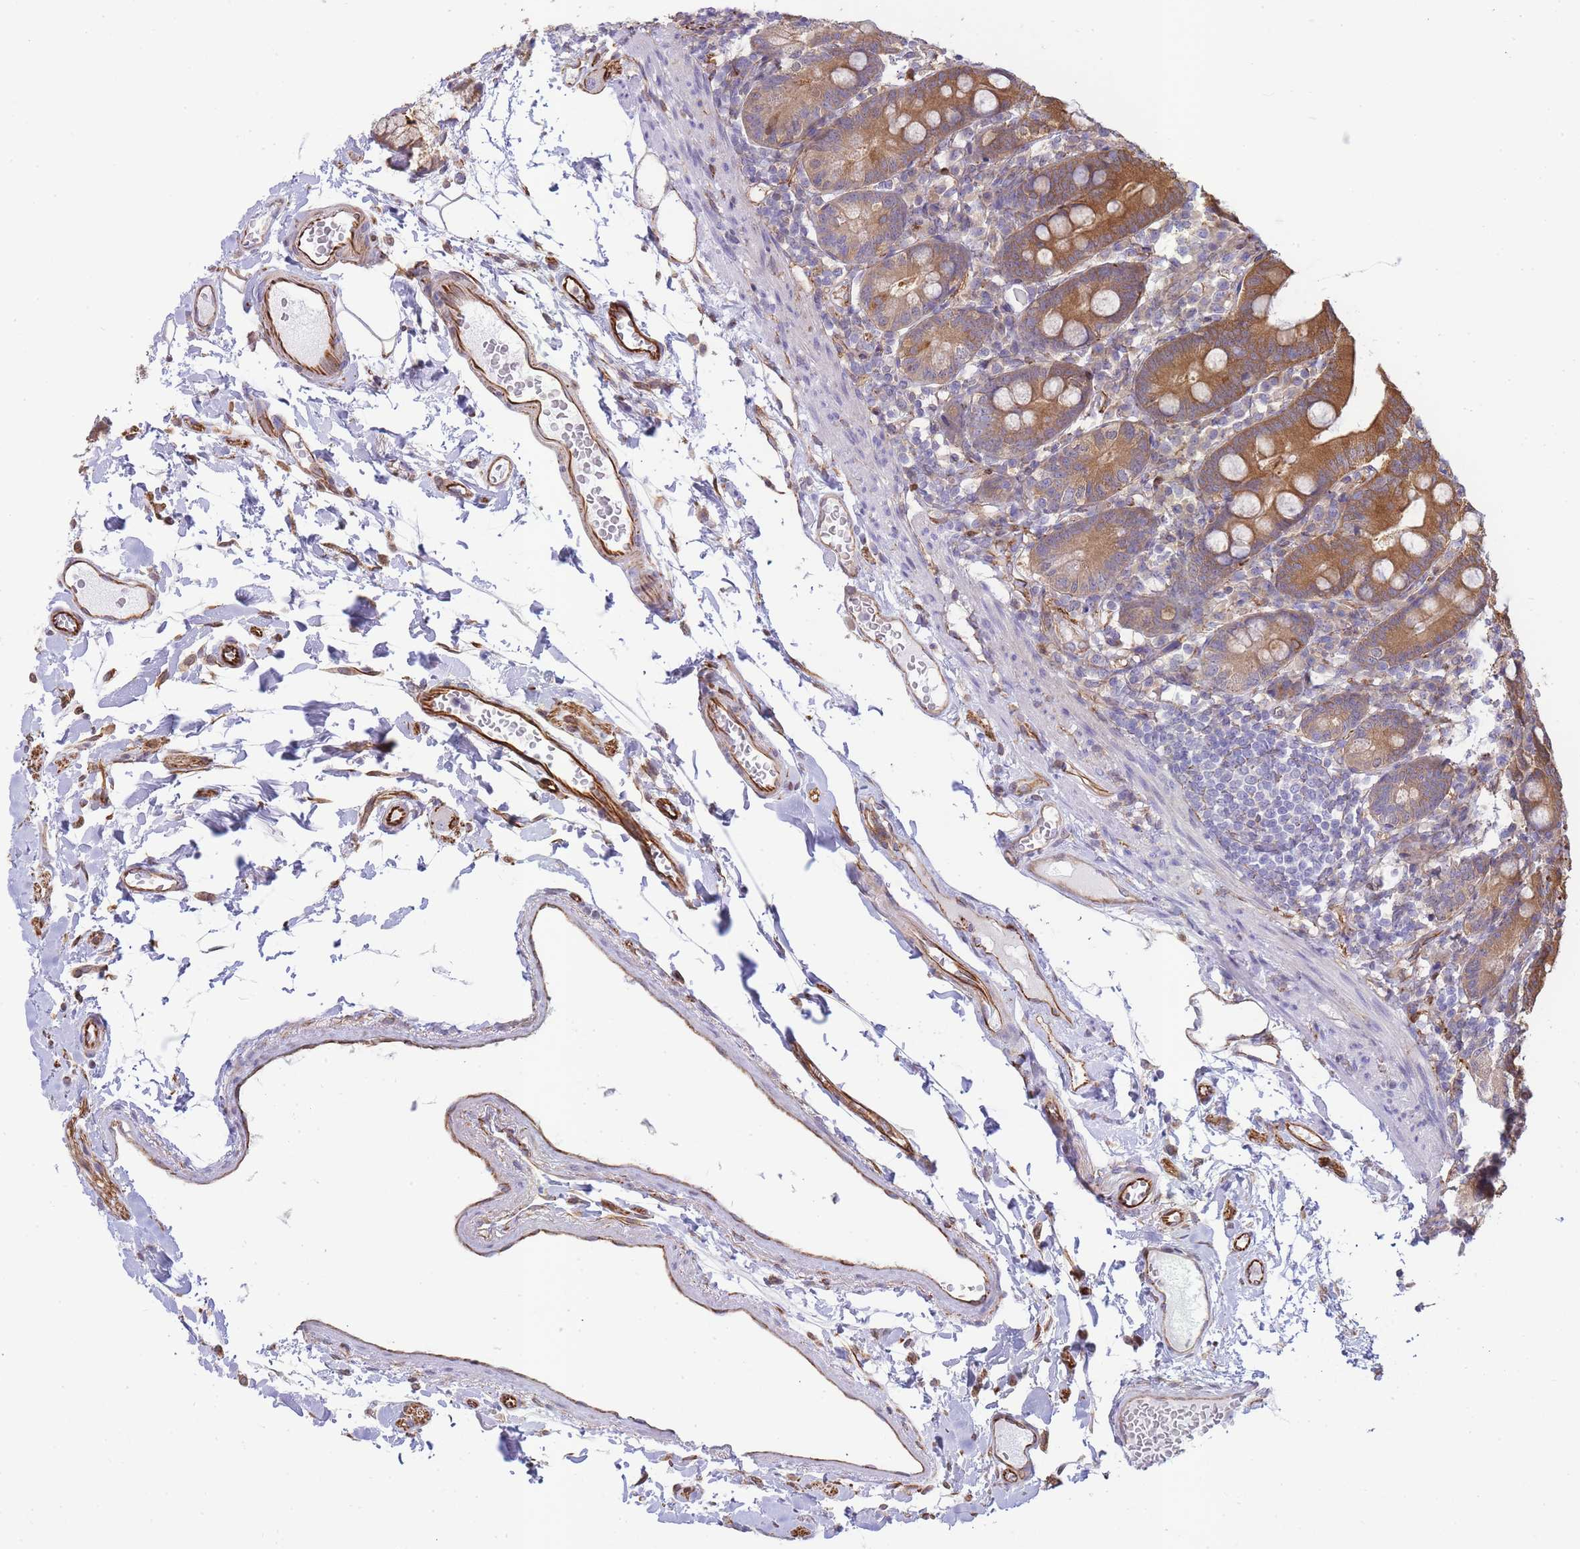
{"staining": {"intensity": "moderate", "quantity": ">75%", "location": "cytoplasmic/membranous"}, "tissue": "duodenum", "cell_type": "Glandular cells", "image_type": "normal", "snomed": [{"axis": "morphology", "description": "Normal tissue, NOS"}, {"axis": "topography", "description": "Duodenum"}], "caption": "Approximately >75% of glandular cells in unremarkable human duodenum exhibit moderate cytoplasmic/membranous protein positivity as visualized by brown immunohistochemical staining.", "gene": "ECPAS", "patient": {"sex": "female", "age": 67}}